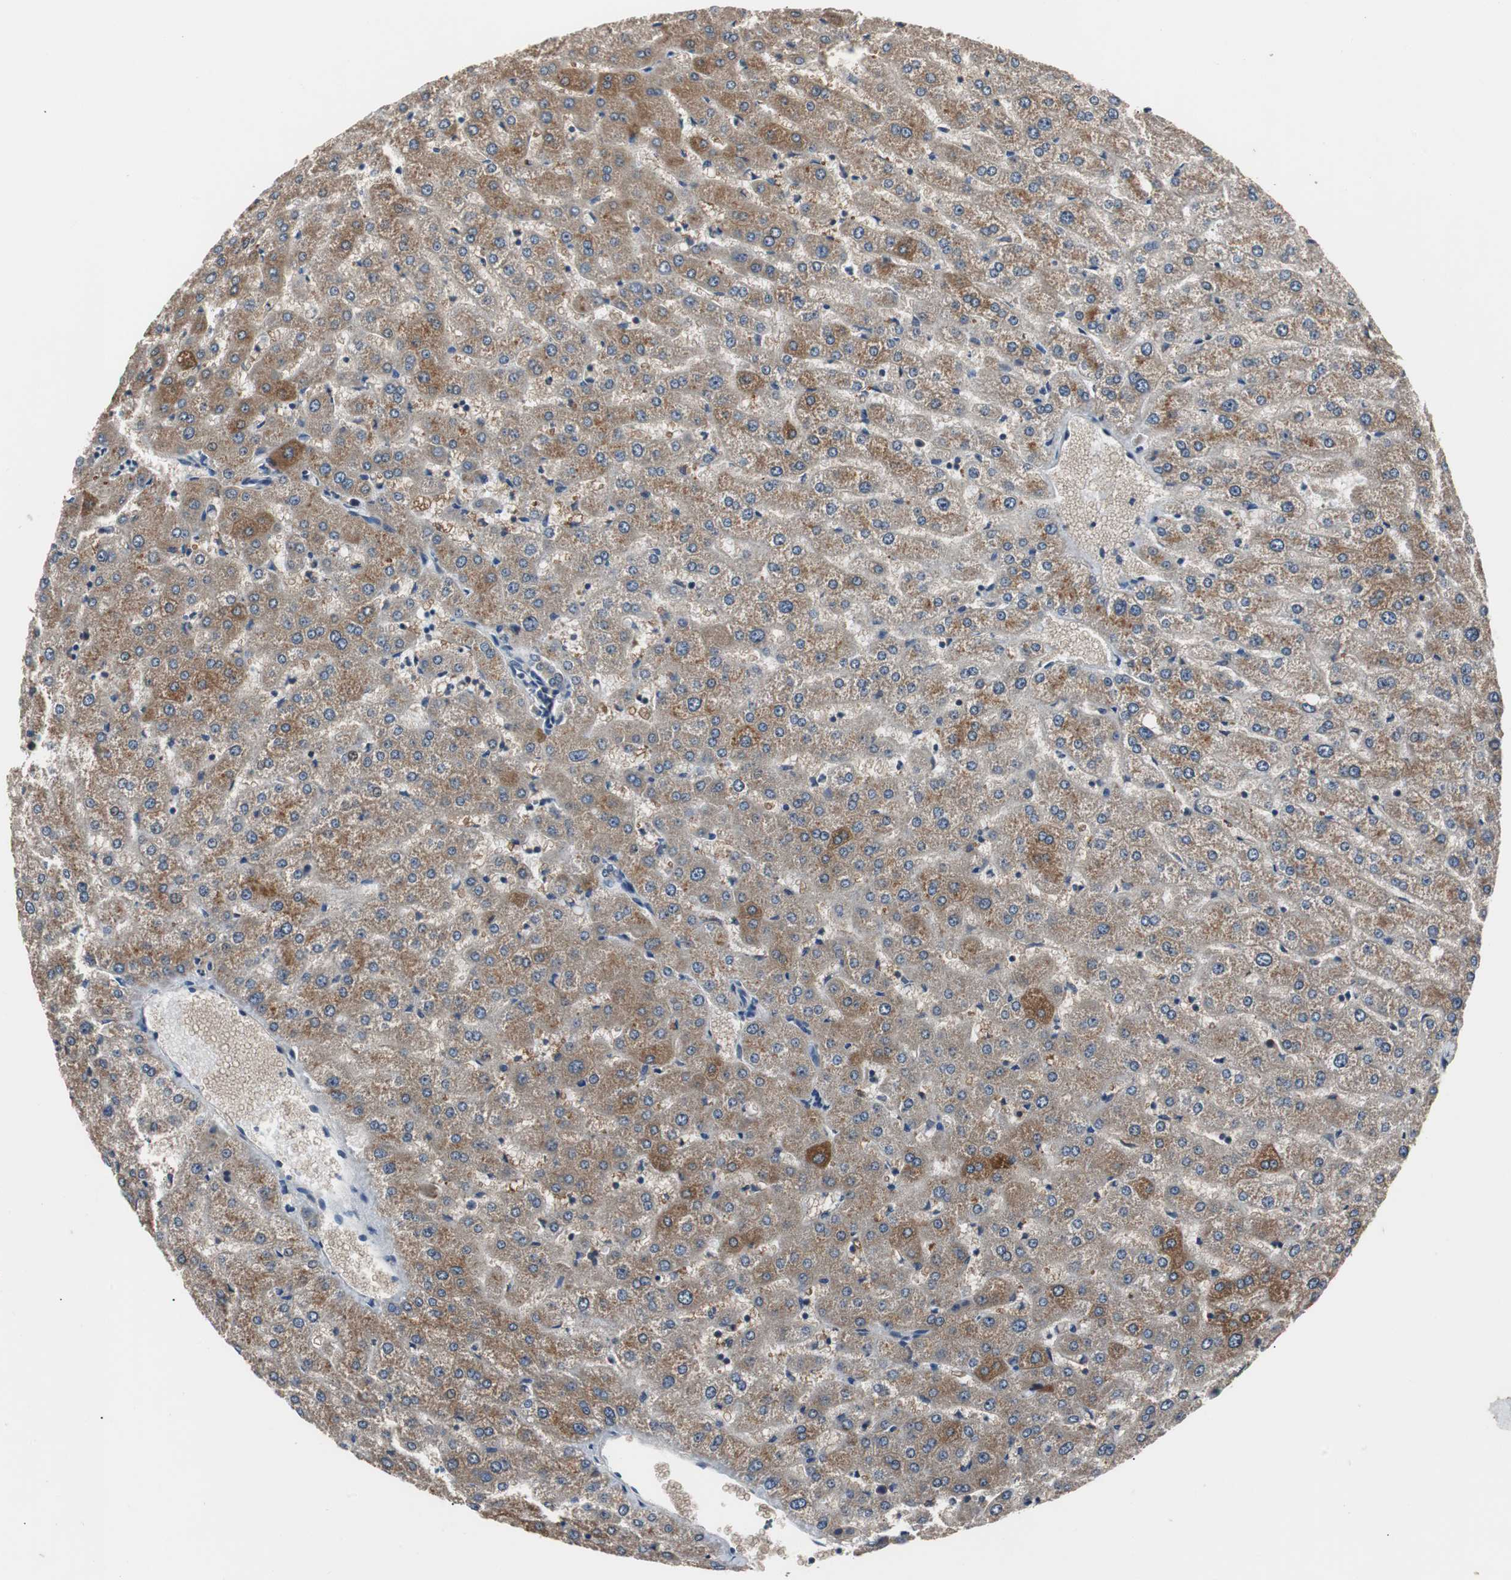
{"staining": {"intensity": "weak", "quantity": ">75%", "location": "cytoplasmic/membranous"}, "tissue": "liver", "cell_type": "Cholangiocytes", "image_type": "normal", "snomed": [{"axis": "morphology", "description": "Normal tissue, NOS"}, {"axis": "morphology", "description": "Fibrosis, NOS"}, {"axis": "topography", "description": "Liver"}], "caption": "High-power microscopy captured an immunohistochemistry (IHC) photomicrograph of benign liver, revealing weak cytoplasmic/membranous staining in about >75% of cholangiocytes.", "gene": "ZMPSTE24", "patient": {"sex": "female", "age": 29}}